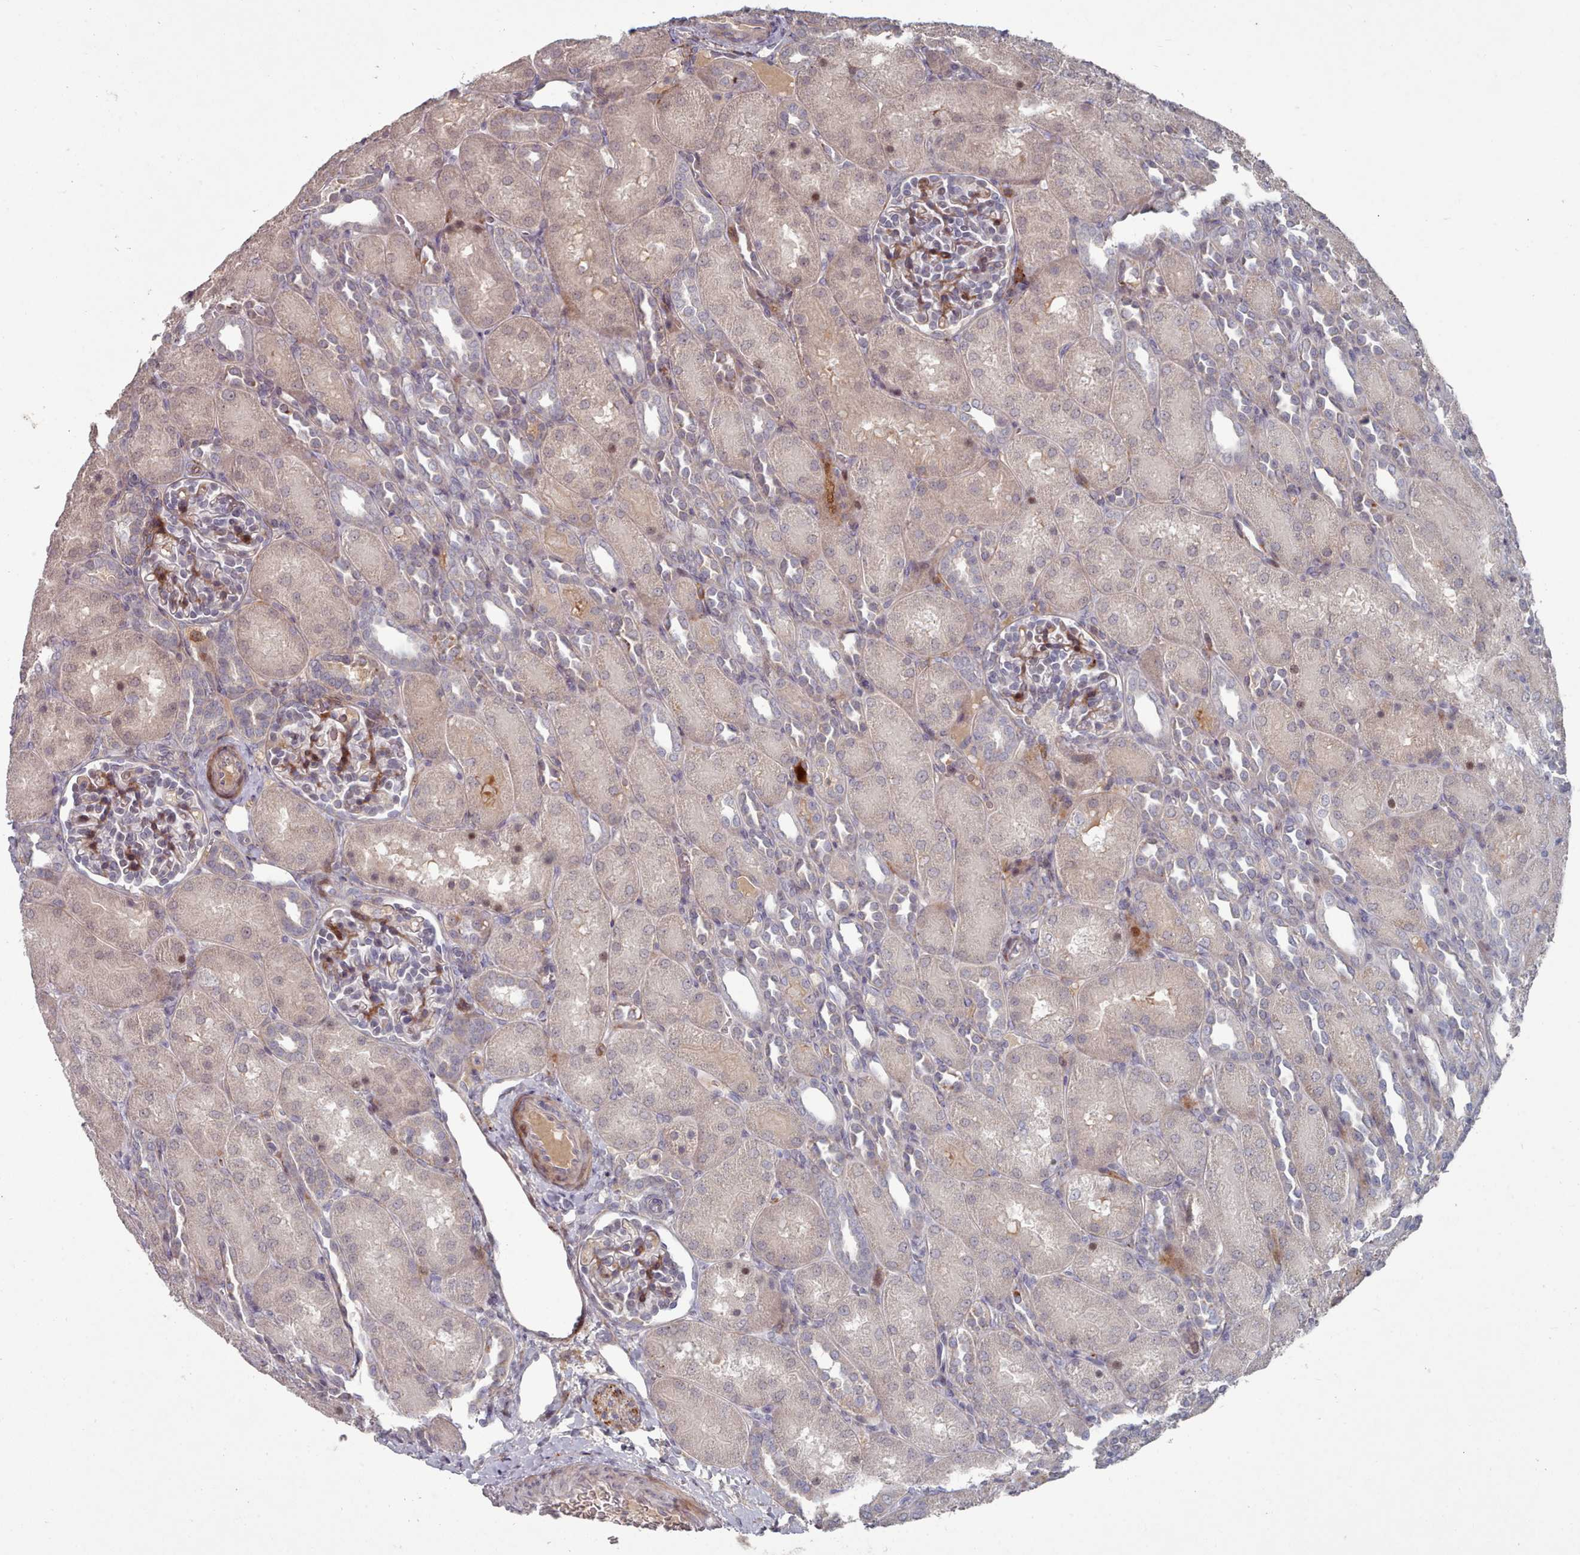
{"staining": {"intensity": "moderate", "quantity": "<25%", "location": "cytoplasmic/membranous"}, "tissue": "kidney", "cell_type": "Cells in glomeruli", "image_type": "normal", "snomed": [{"axis": "morphology", "description": "Normal tissue, NOS"}, {"axis": "topography", "description": "Kidney"}], "caption": "Moderate cytoplasmic/membranous staining is seen in about <25% of cells in glomeruli in normal kidney.", "gene": "COL8A2", "patient": {"sex": "male", "age": 1}}